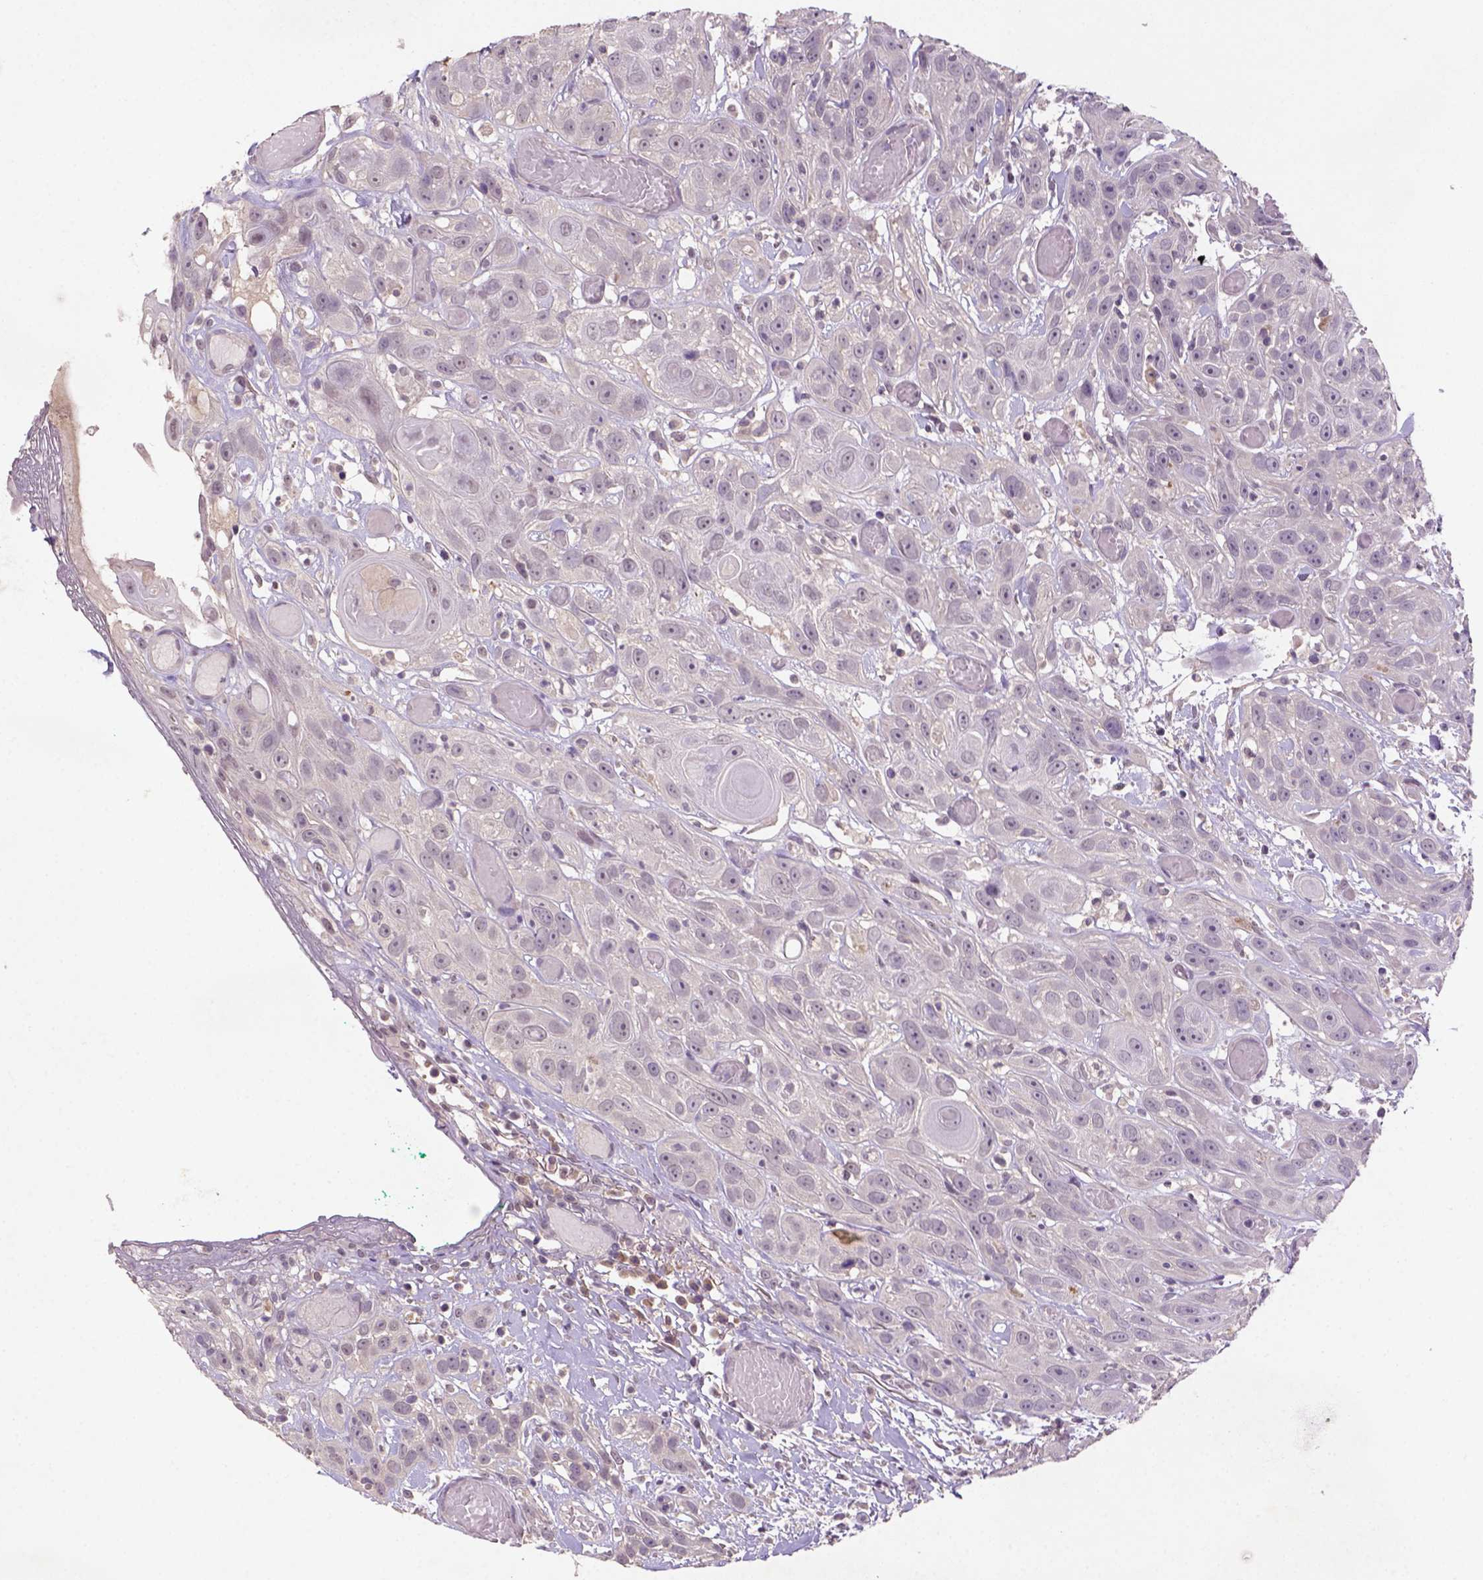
{"staining": {"intensity": "negative", "quantity": "none", "location": "none"}, "tissue": "head and neck cancer", "cell_type": "Tumor cells", "image_type": "cancer", "snomed": [{"axis": "morphology", "description": "Normal tissue, NOS"}, {"axis": "morphology", "description": "Squamous cell carcinoma, NOS"}, {"axis": "topography", "description": "Oral tissue"}, {"axis": "topography", "description": "Salivary gland"}, {"axis": "topography", "description": "Head-Neck"}], "caption": "Tumor cells are negative for protein expression in human squamous cell carcinoma (head and neck).", "gene": "NLGN2", "patient": {"sex": "female", "age": 62}}